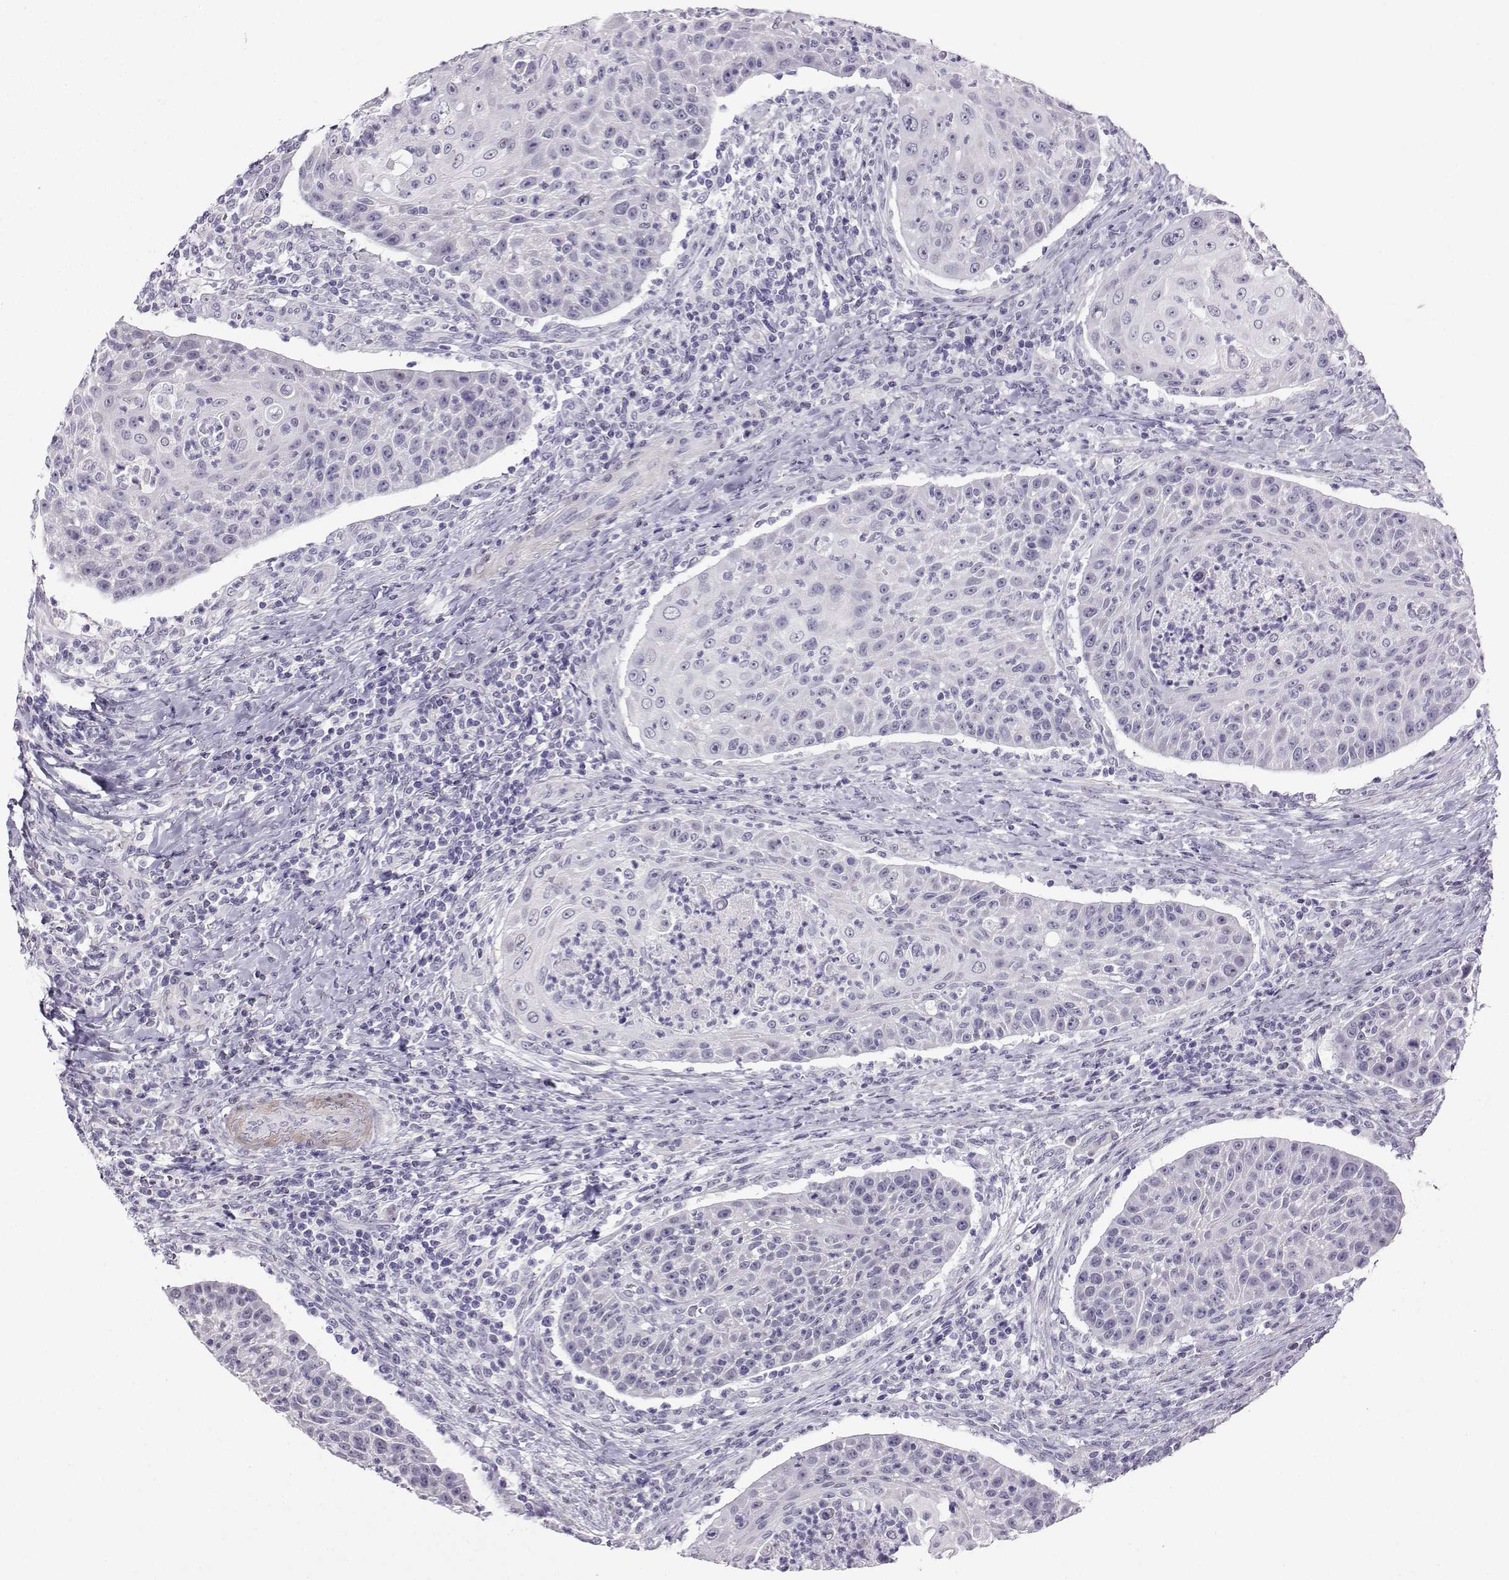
{"staining": {"intensity": "negative", "quantity": "none", "location": "none"}, "tissue": "head and neck cancer", "cell_type": "Tumor cells", "image_type": "cancer", "snomed": [{"axis": "morphology", "description": "Squamous cell carcinoma, NOS"}, {"axis": "topography", "description": "Head-Neck"}], "caption": "Human head and neck cancer stained for a protein using immunohistochemistry (IHC) shows no expression in tumor cells.", "gene": "KIF17", "patient": {"sex": "male", "age": 69}}